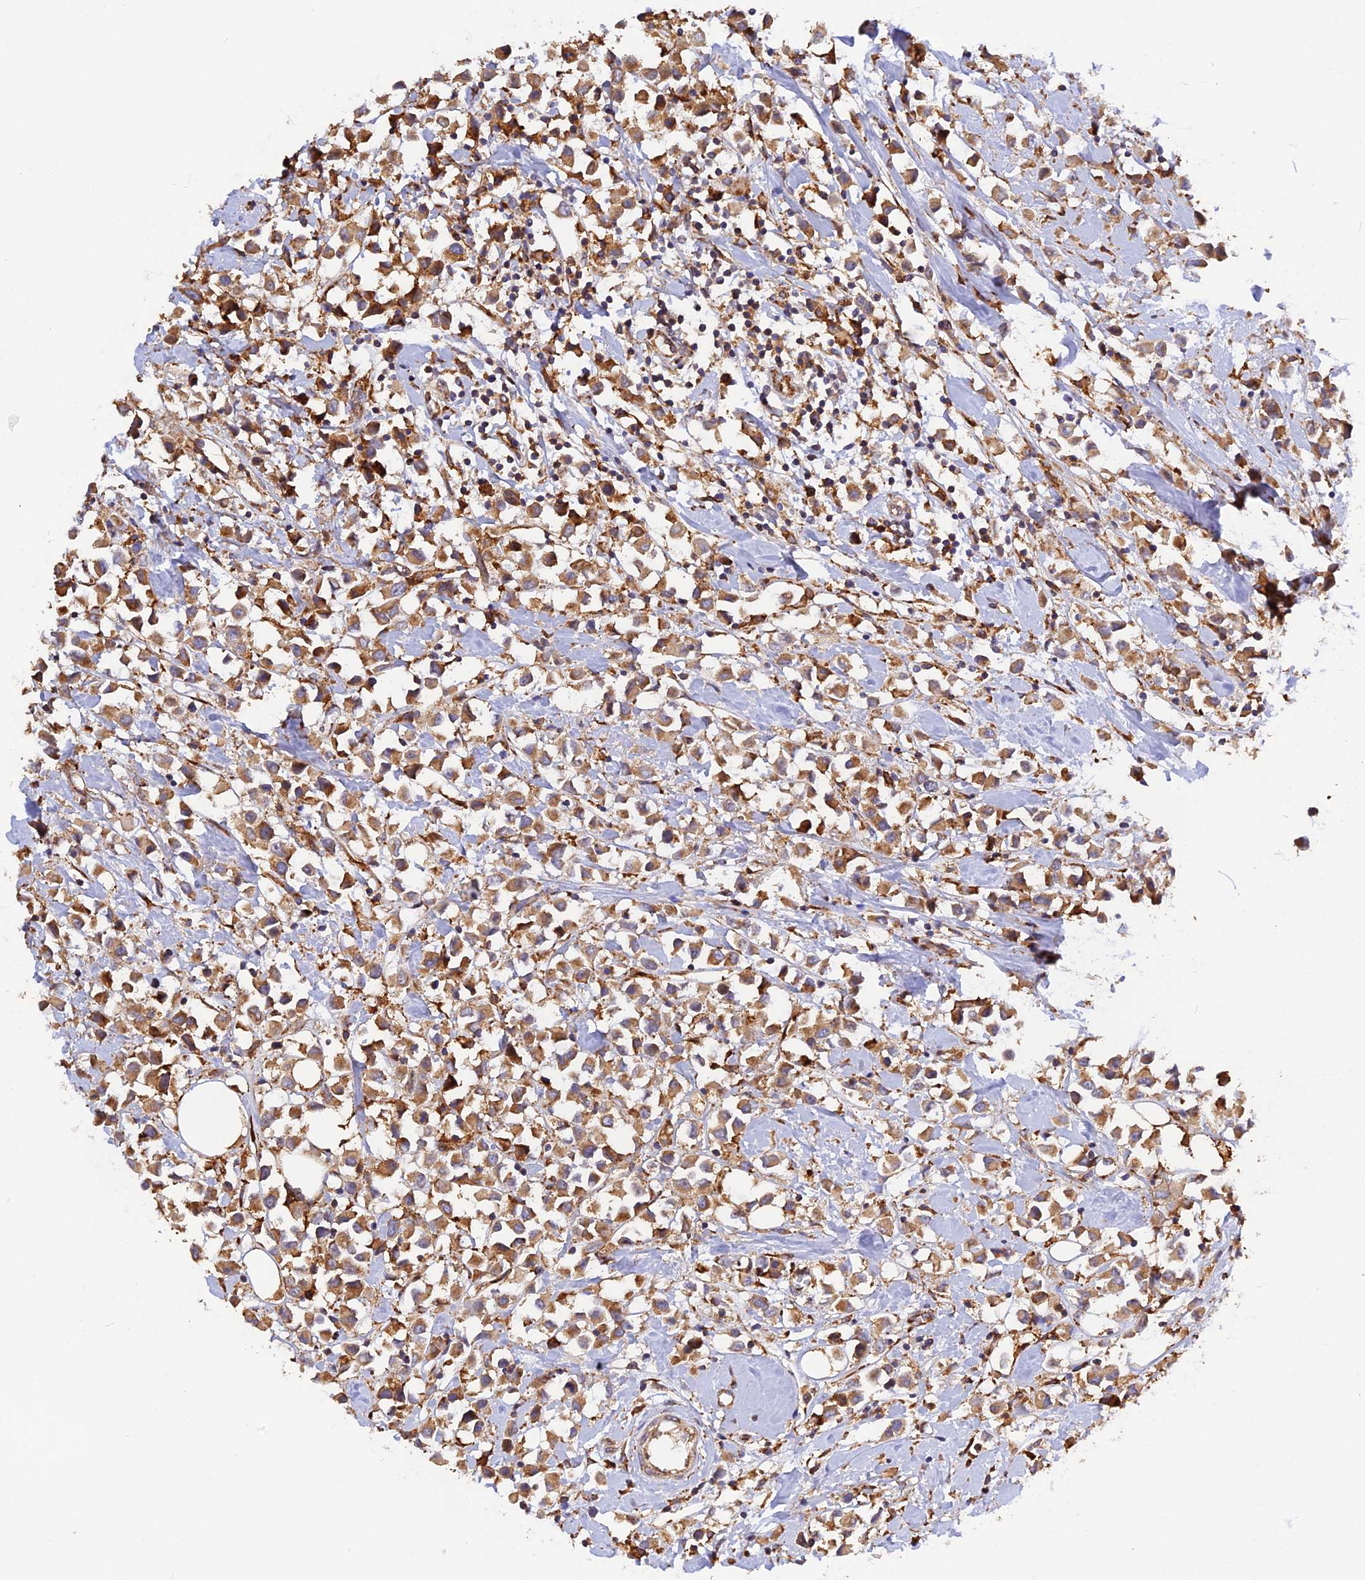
{"staining": {"intensity": "moderate", "quantity": ">75%", "location": "cytoplasmic/membranous"}, "tissue": "breast cancer", "cell_type": "Tumor cells", "image_type": "cancer", "snomed": [{"axis": "morphology", "description": "Duct carcinoma"}, {"axis": "topography", "description": "Breast"}], "caption": "Breast cancer stained for a protein (brown) exhibits moderate cytoplasmic/membranous positive positivity in about >75% of tumor cells.", "gene": "RPL5", "patient": {"sex": "female", "age": 61}}